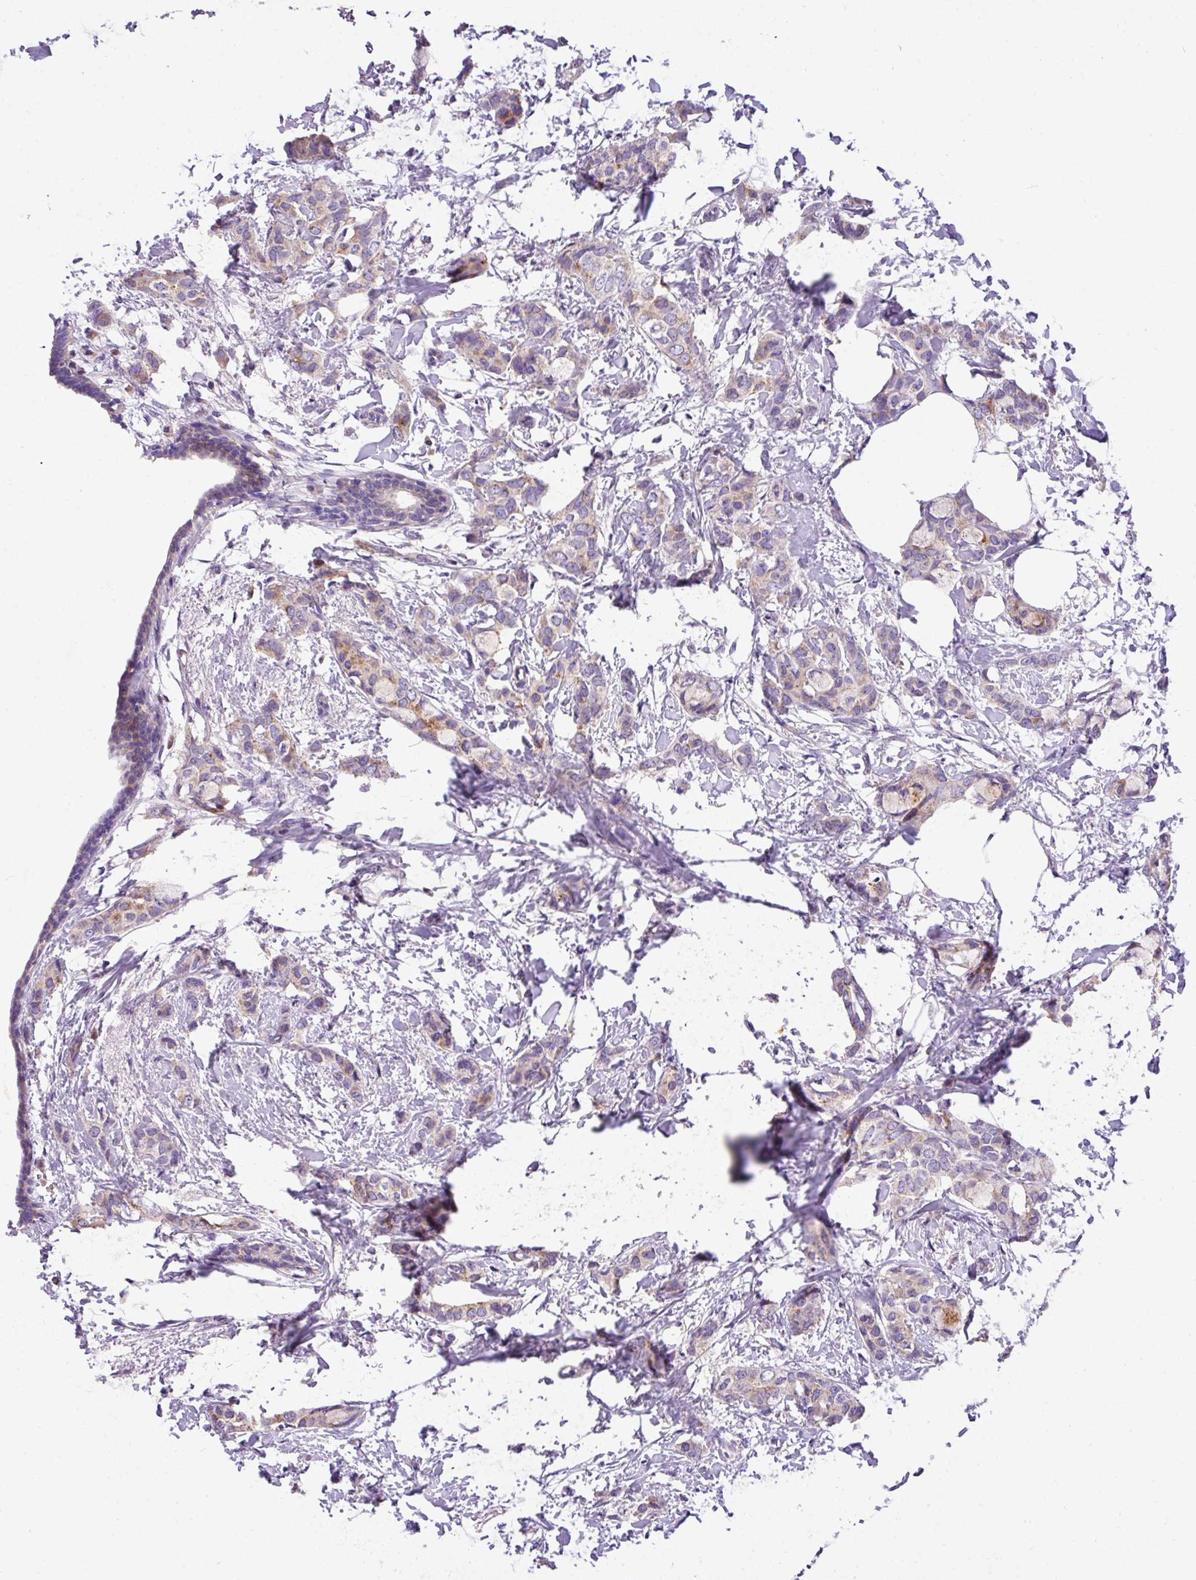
{"staining": {"intensity": "weak", "quantity": "25%-75%", "location": "cytoplasmic/membranous"}, "tissue": "breast cancer", "cell_type": "Tumor cells", "image_type": "cancer", "snomed": [{"axis": "morphology", "description": "Duct carcinoma"}, {"axis": "topography", "description": "Breast"}], "caption": "Infiltrating ductal carcinoma (breast) stained with a brown dye reveals weak cytoplasmic/membranous positive positivity in approximately 25%-75% of tumor cells.", "gene": "ANXA2R", "patient": {"sex": "female", "age": 73}}